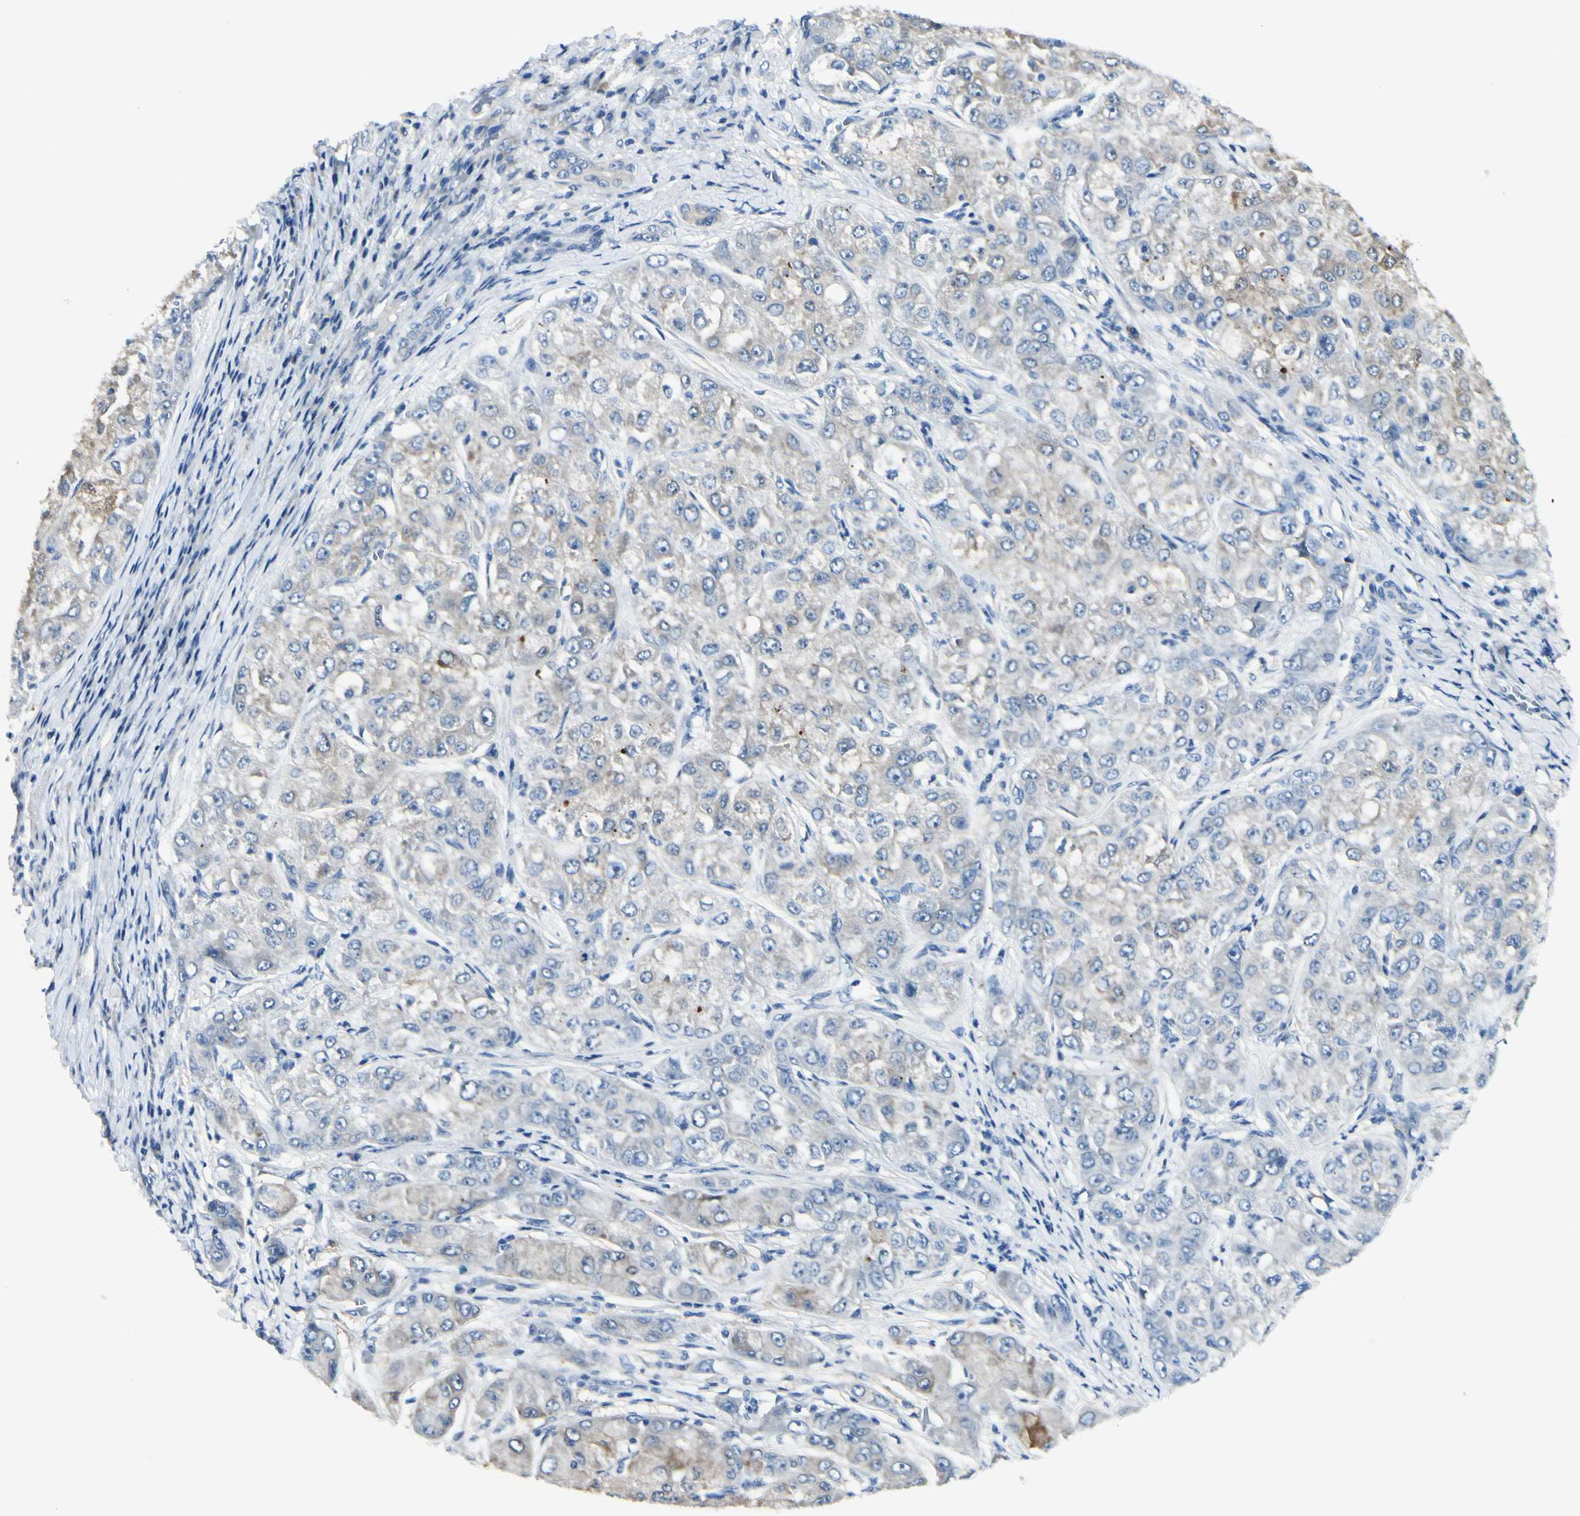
{"staining": {"intensity": "moderate", "quantity": "<25%", "location": "cytoplasmic/membranous"}, "tissue": "liver cancer", "cell_type": "Tumor cells", "image_type": "cancer", "snomed": [{"axis": "morphology", "description": "Carcinoma, Hepatocellular, NOS"}, {"axis": "topography", "description": "Liver"}], "caption": "Liver cancer stained for a protein shows moderate cytoplasmic/membranous positivity in tumor cells. Using DAB (3,3'-diaminobenzidine) (brown) and hematoxylin (blue) stains, captured at high magnification using brightfield microscopy.", "gene": "PEBP1", "patient": {"sex": "male", "age": 80}}